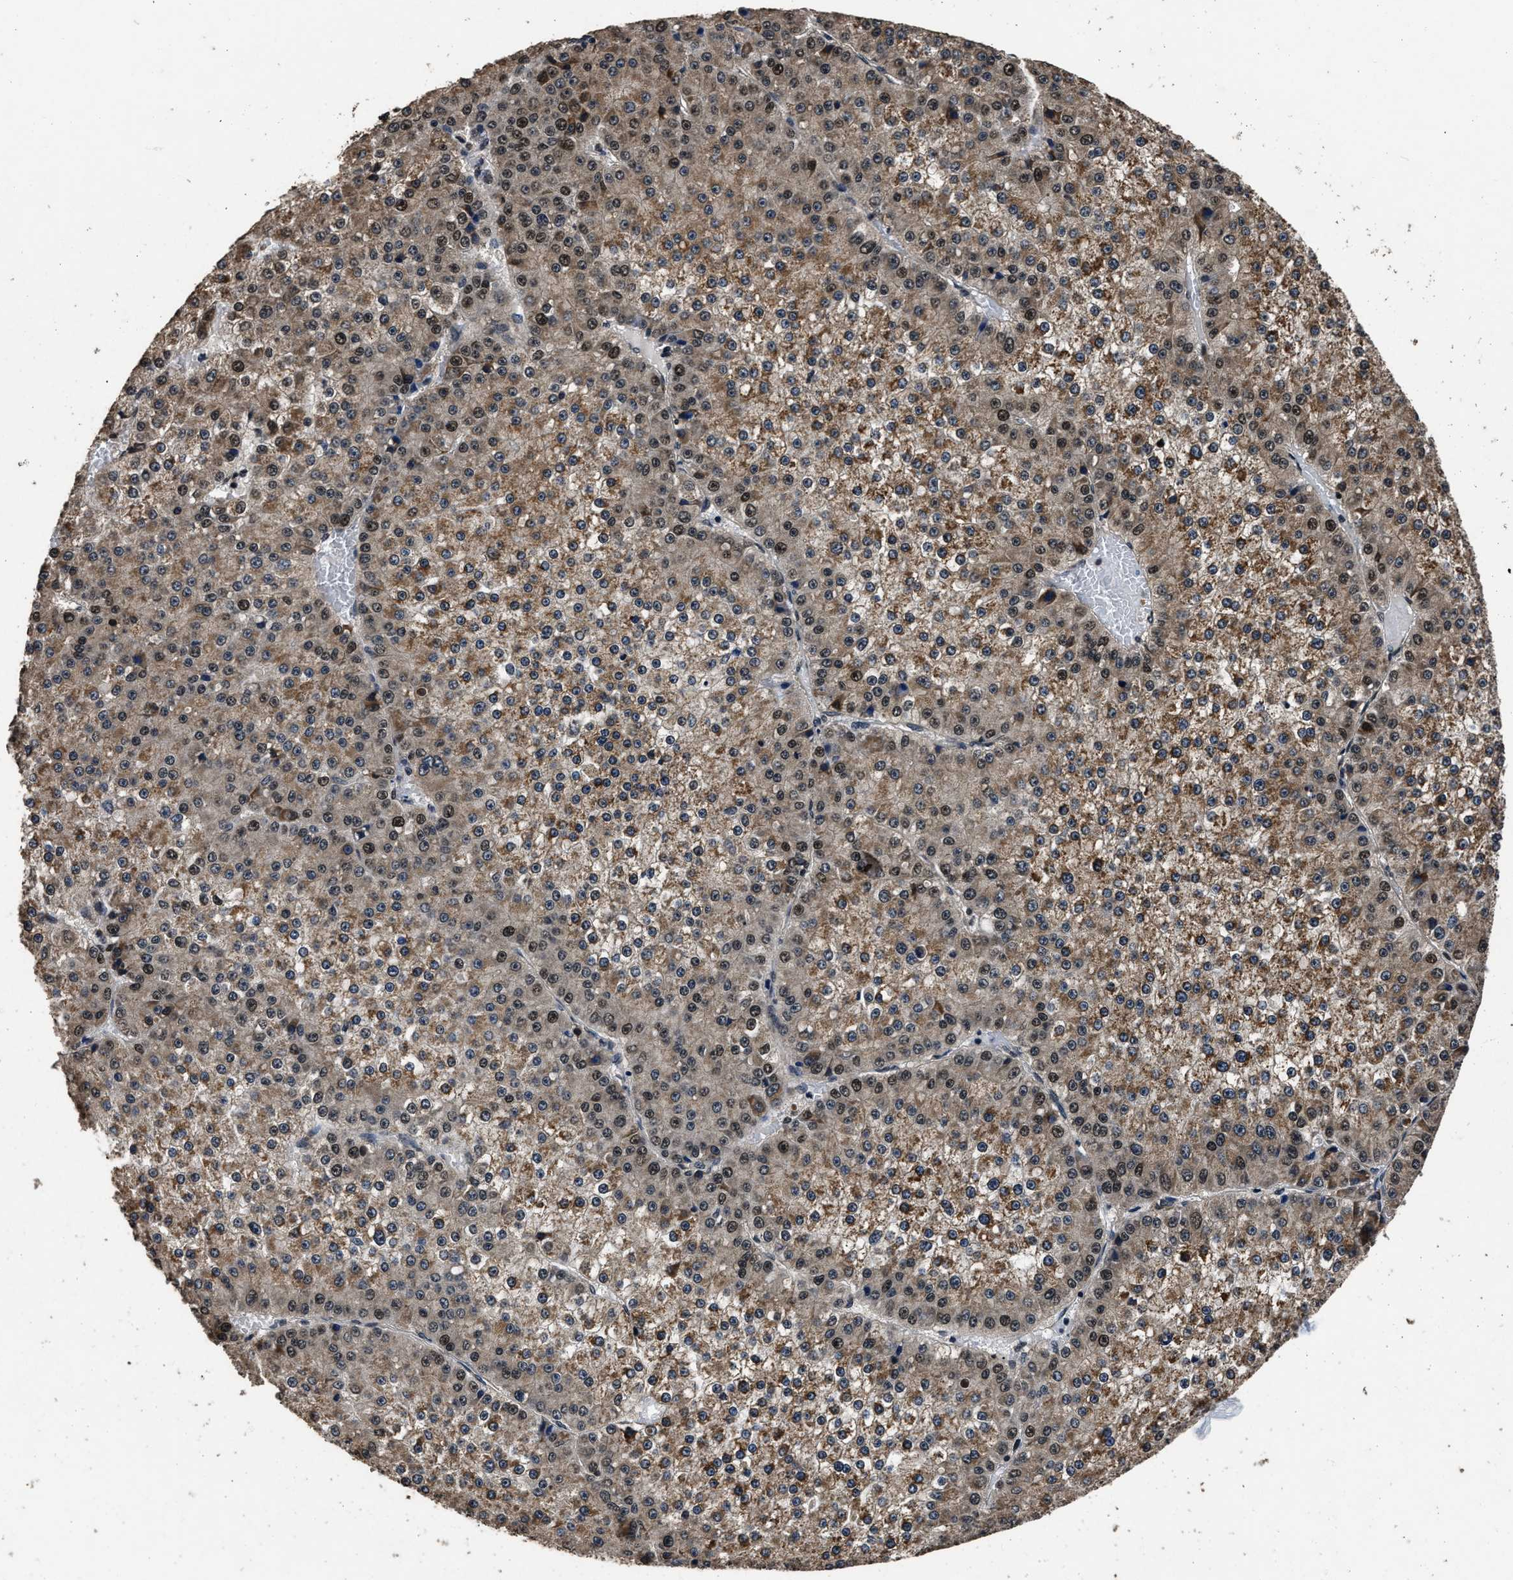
{"staining": {"intensity": "moderate", "quantity": ">75%", "location": "cytoplasmic/membranous,nuclear"}, "tissue": "liver cancer", "cell_type": "Tumor cells", "image_type": "cancer", "snomed": [{"axis": "morphology", "description": "Carcinoma, Hepatocellular, NOS"}, {"axis": "topography", "description": "Liver"}], "caption": "Immunohistochemical staining of liver hepatocellular carcinoma reveals moderate cytoplasmic/membranous and nuclear protein expression in approximately >75% of tumor cells.", "gene": "CSTF1", "patient": {"sex": "female", "age": 73}}